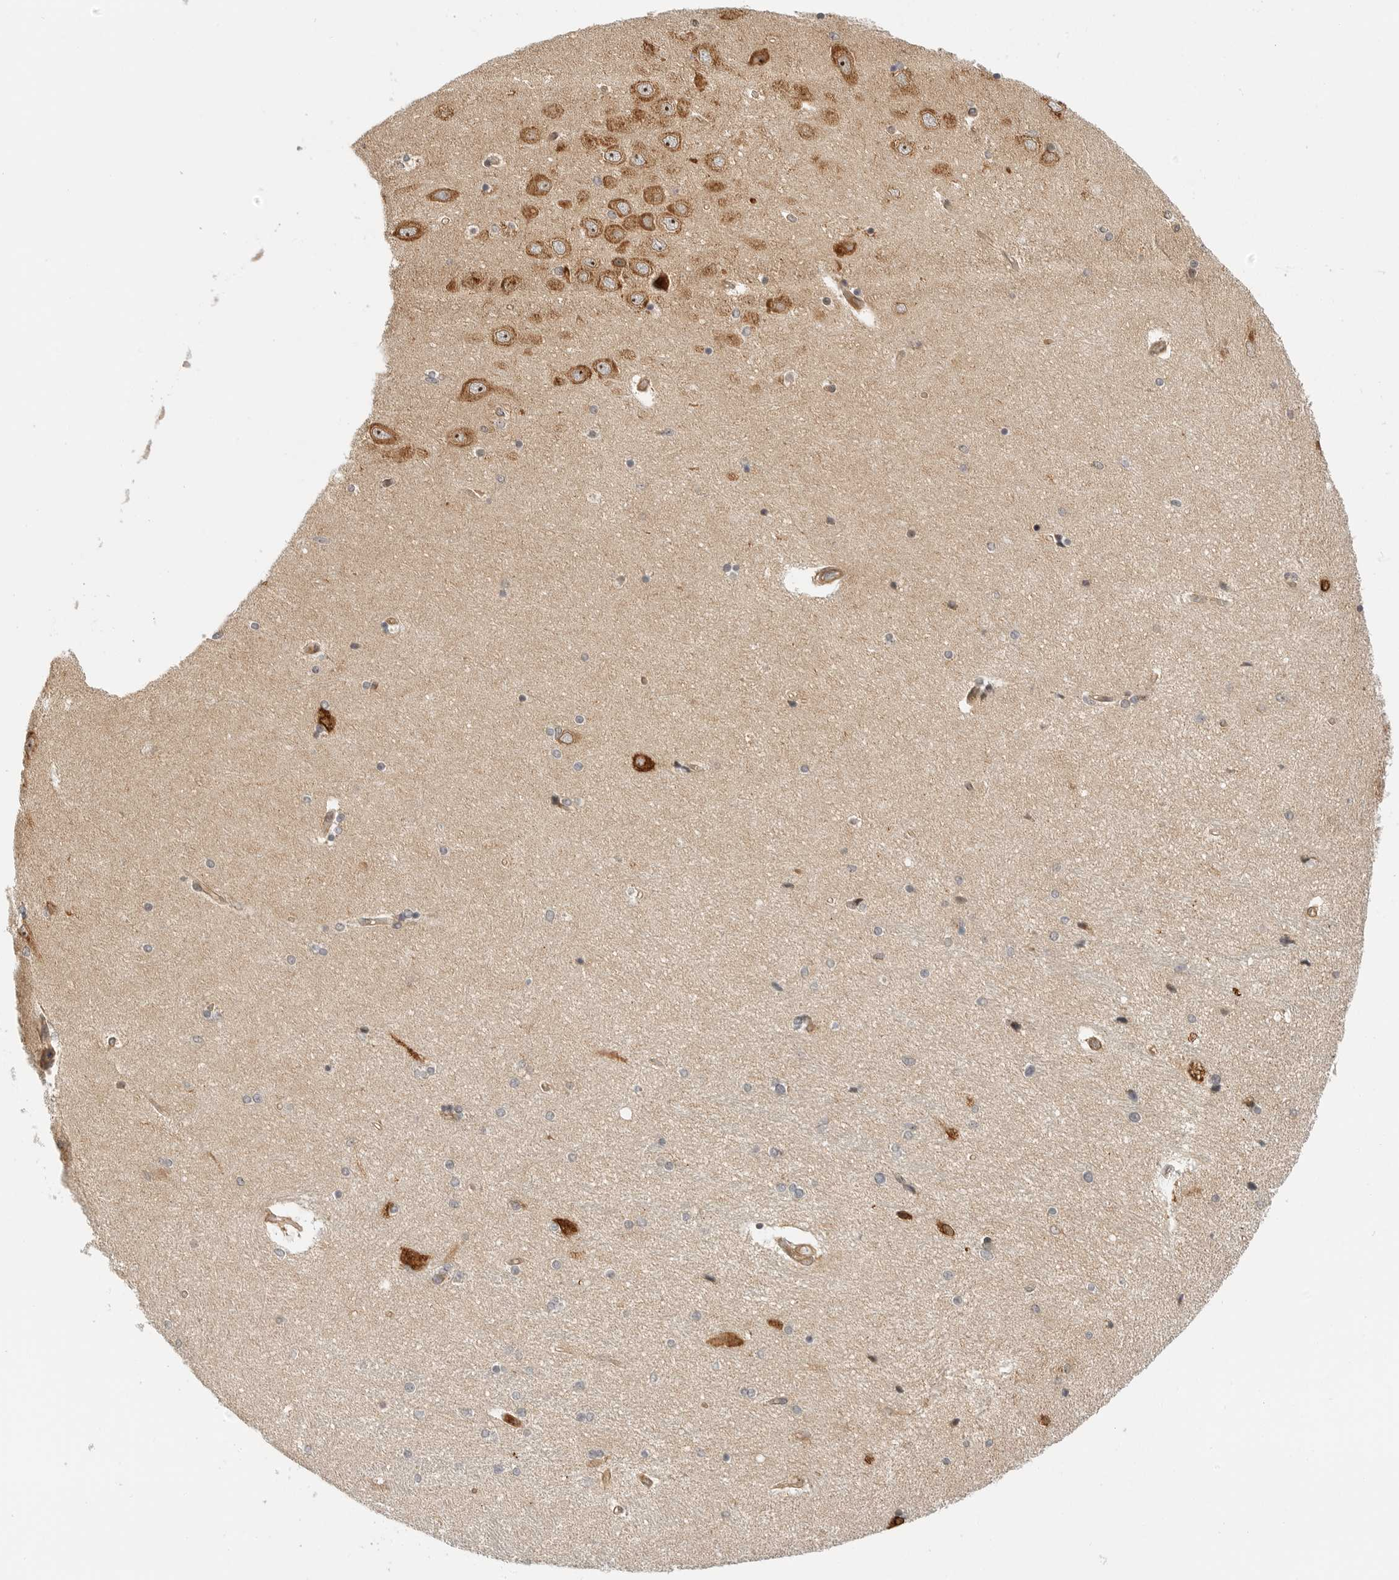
{"staining": {"intensity": "negative", "quantity": "none", "location": "none"}, "tissue": "hippocampus", "cell_type": "Glial cells", "image_type": "normal", "snomed": [{"axis": "morphology", "description": "Normal tissue, NOS"}, {"axis": "topography", "description": "Hippocampus"}], "caption": "This is an immunohistochemistry (IHC) photomicrograph of benign hippocampus. There is no expression in glial cells.", "gene": "DSCC1", "patient": {"sex": "female", "age": 54}}